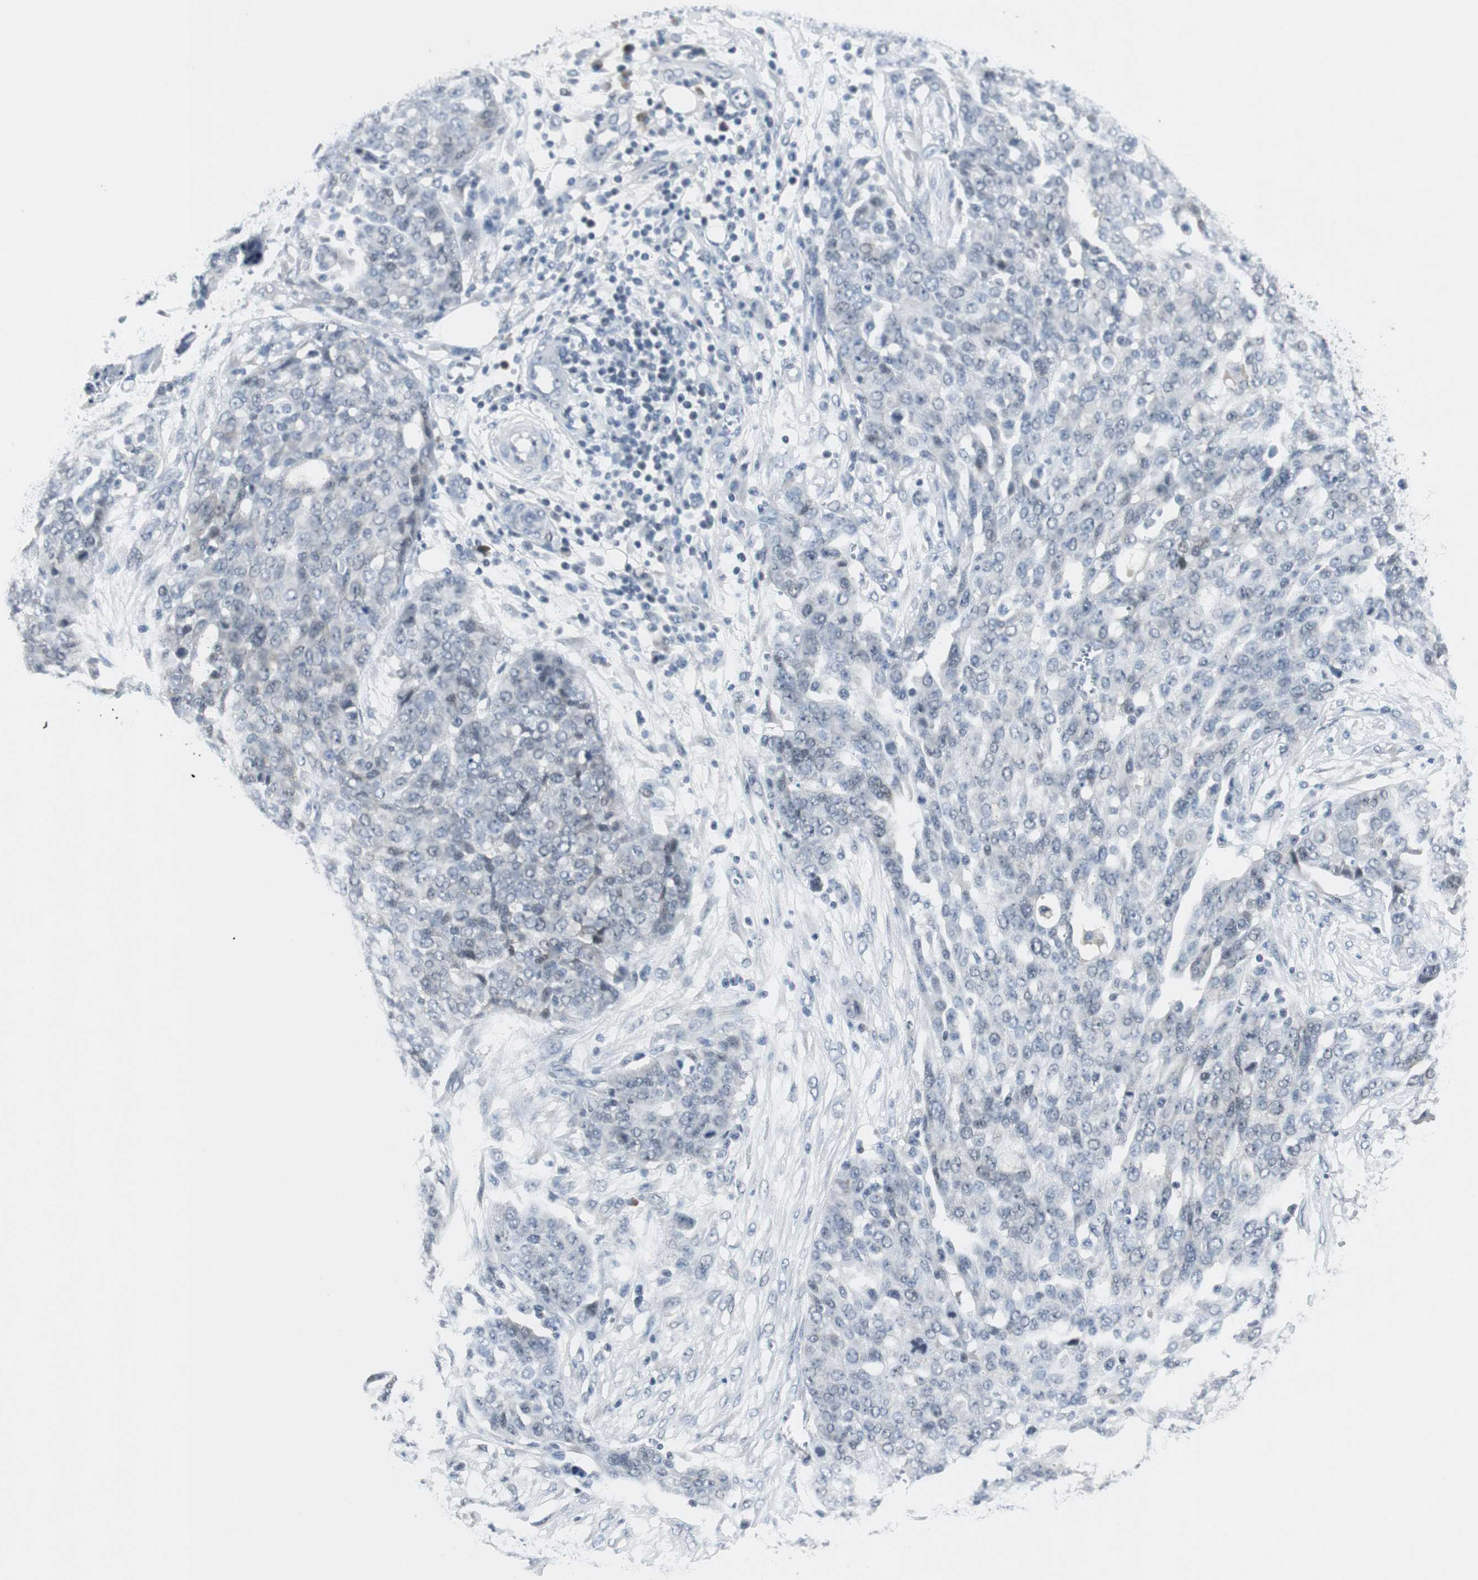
{"staining": {"intensity": "negative", "quantity": "none", "location": "none"}, "tissue": "ovarian cancer", "cell_type": "Tumor cells", "image_type": "cancer", "snomed": [{"axis": "morphology", "description": "Cystadenocarcinoma, serous, NOS"}, {"axis": "topography", "description": "Soft tissue"}, {"axis": "topography", "description": "Ovary"}], "caption": "Human ovarian serous cystadenocarcinoma stained for a protein using IHC displays no expression in tumor cells.", "gene": "ELK1", "patient": {"sex": "female", "age": 57}}